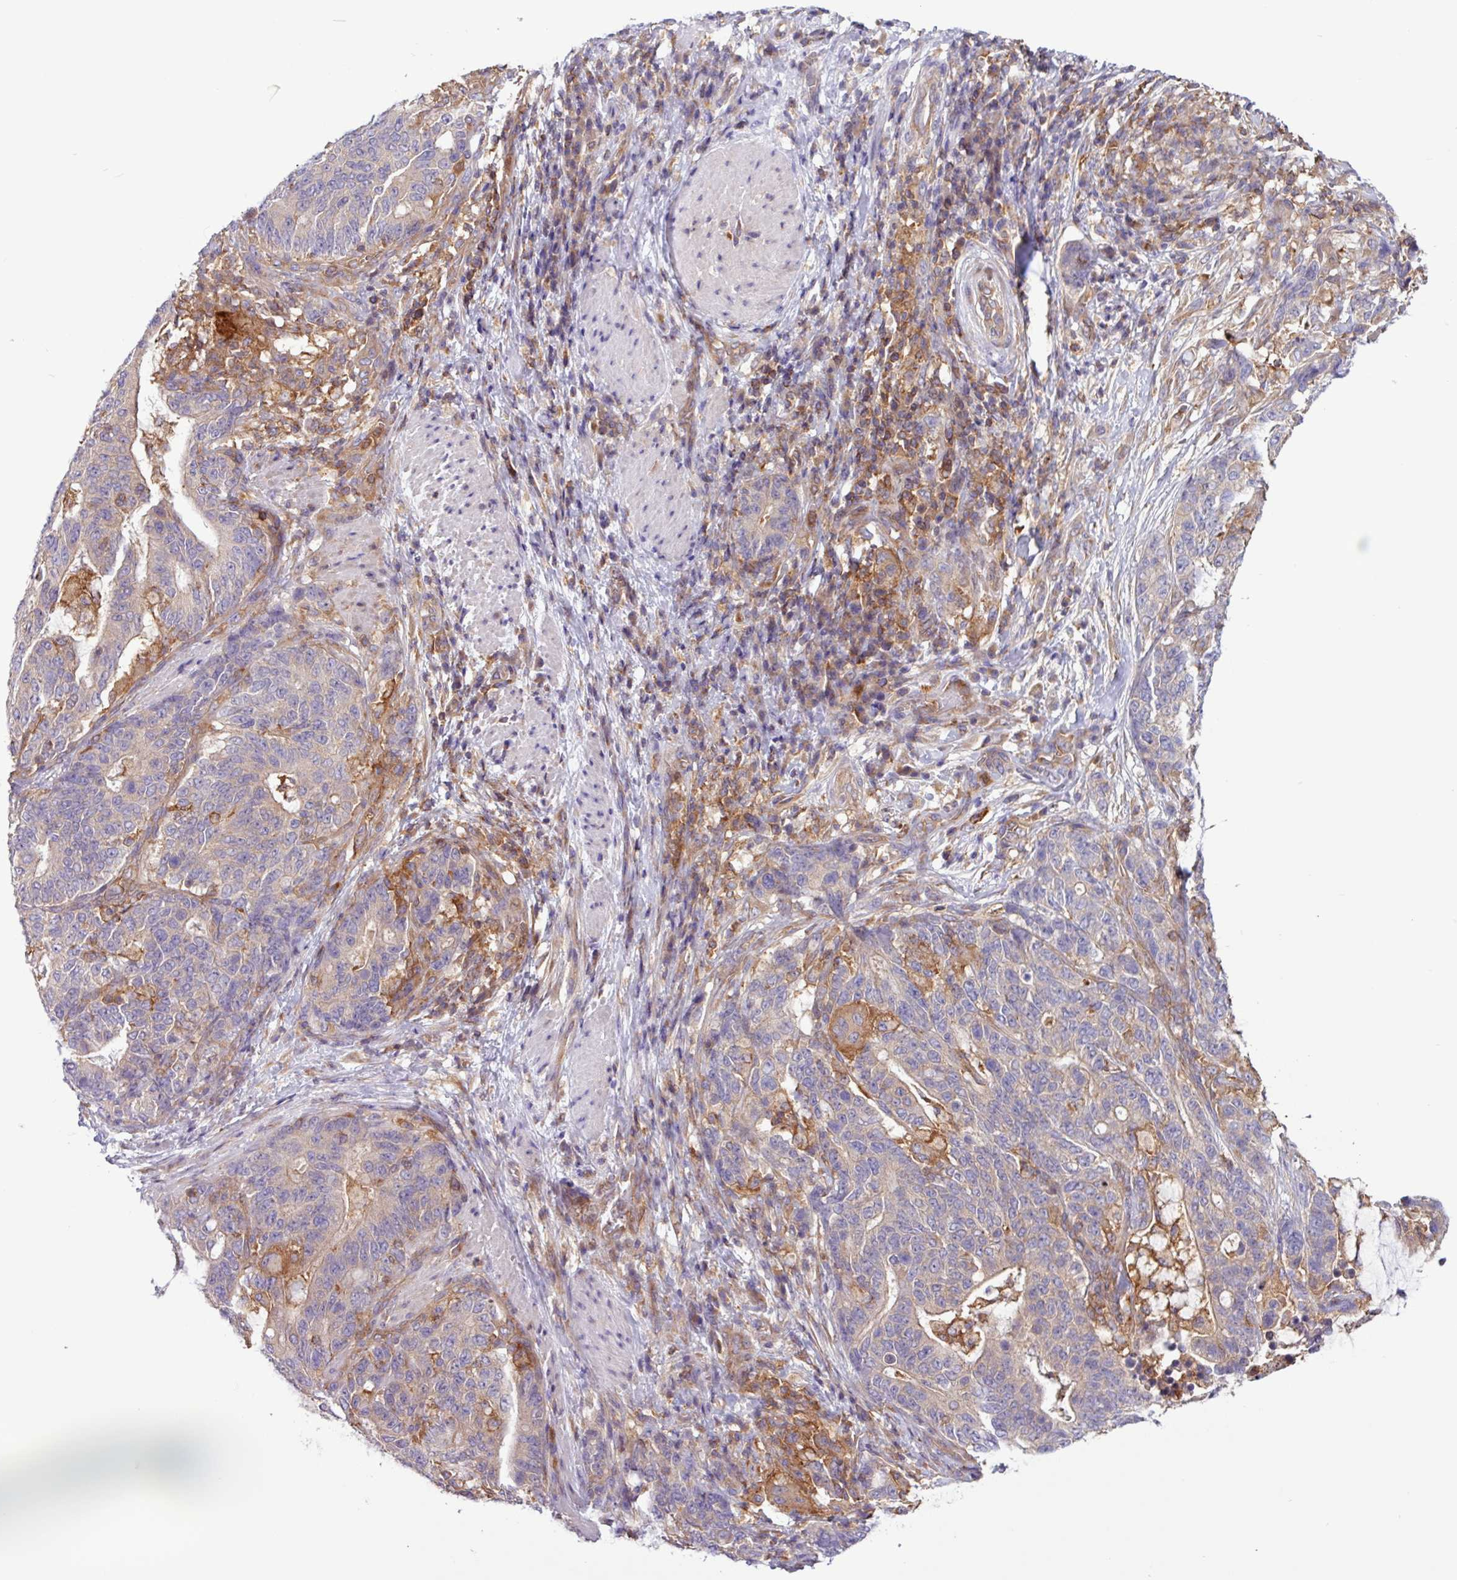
{"staining": {"intensity": "negative", "quantity": "none", "location": "none"}, "tissue": "stomach cancer", "cell_type": "Tumor cells", "image_type": "cancer", "snomed": [{"axis": "morphology", "description": "Normal tissue, NOS"}, {"axis": "morphology", "description": "Adenocarcinoma, NOS"}, {"axis": "topography", "description": "Stomach"}], "caption": "This is an immunohistochemistry image of human stomach cancer. There is no positivity in tumor cells.", "gene": "ACTR3", "patient": {"sex": "female", "age": 64}}